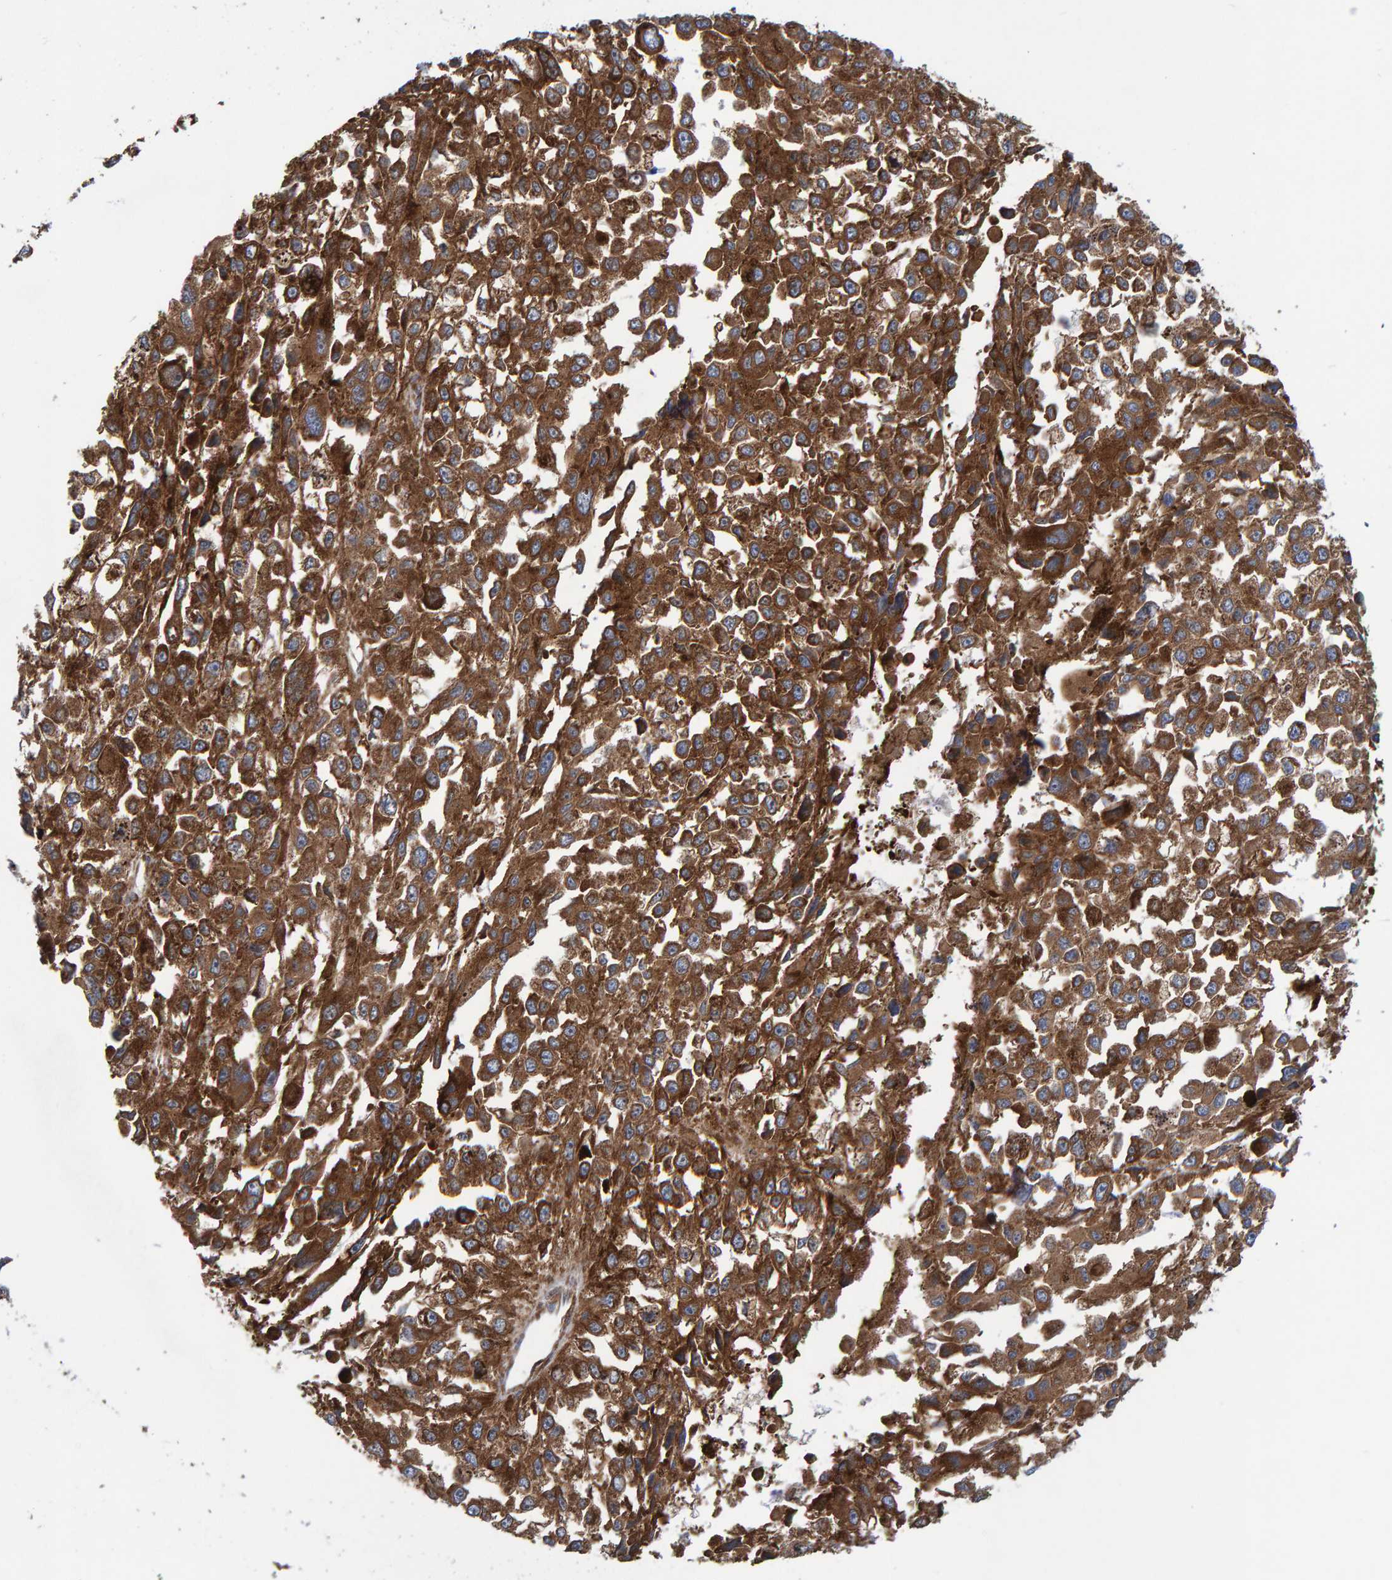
{"staining": {"intensity": "strong", "quantity": ">75%", "location": "cytoplasmic/membranous"}, "tissue": "melanoma", "cell_type": "Tumor cells", "image_type": "cancer", "snomed": [{"axis": "morphology", "description": "Malignant melanoma, Metastatic site"}, {"axis": "topography", "description": "Lymph node"}], "caption": "A high-resolution photomicrograph shows immunohistochemistry (IHC) staining of melanoma, which reveals strong cytoplasmic/membranous staining in about >75% of tumor cells.", "gene": "KIAA0753", "patient": {"sex": "male", "age": 59}}